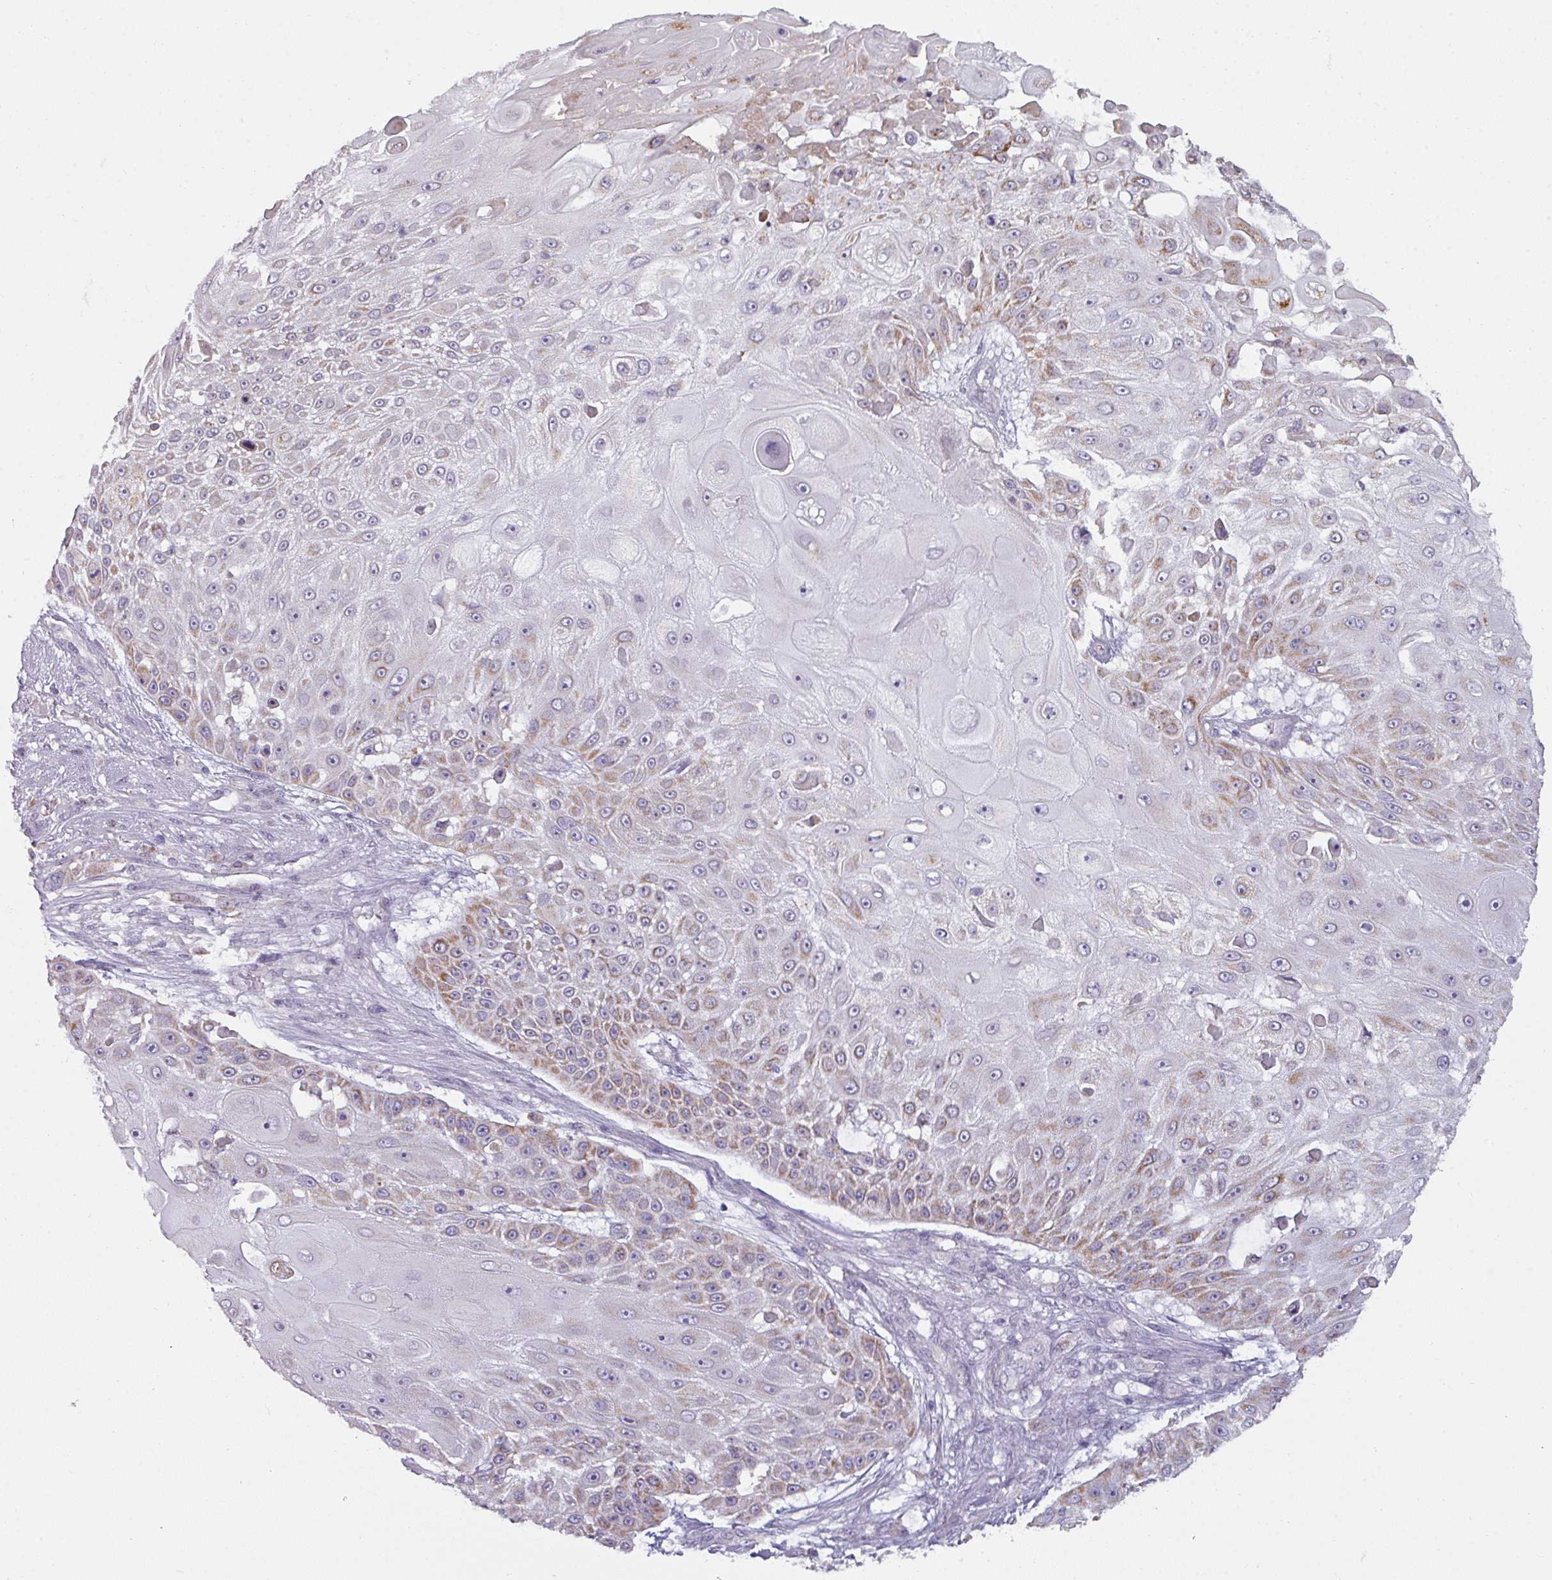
{"staining": {"intensity": "moderate", "quantity": "25%-75%", "location": "cytoplasmic/membranous"}, "tissue": "skin cancer", "cell_type": "Tumor cells", "image_type": "cancer", "snomed": [{"axis": "morphology", "description": "Squamous cell carcinoma, NOS"}, {"axis": "topography", "description": "Skin"}], "caption": "This image displays immunohistochemistry staining of human skin cancer (squamous cell carcinoma), with medium moderate cytoplasmic/membranous positivity in approximately 25%-75% of tumor cells.", "gene": "C2orf68", "patient": {"sex": "female", "age": 86}}